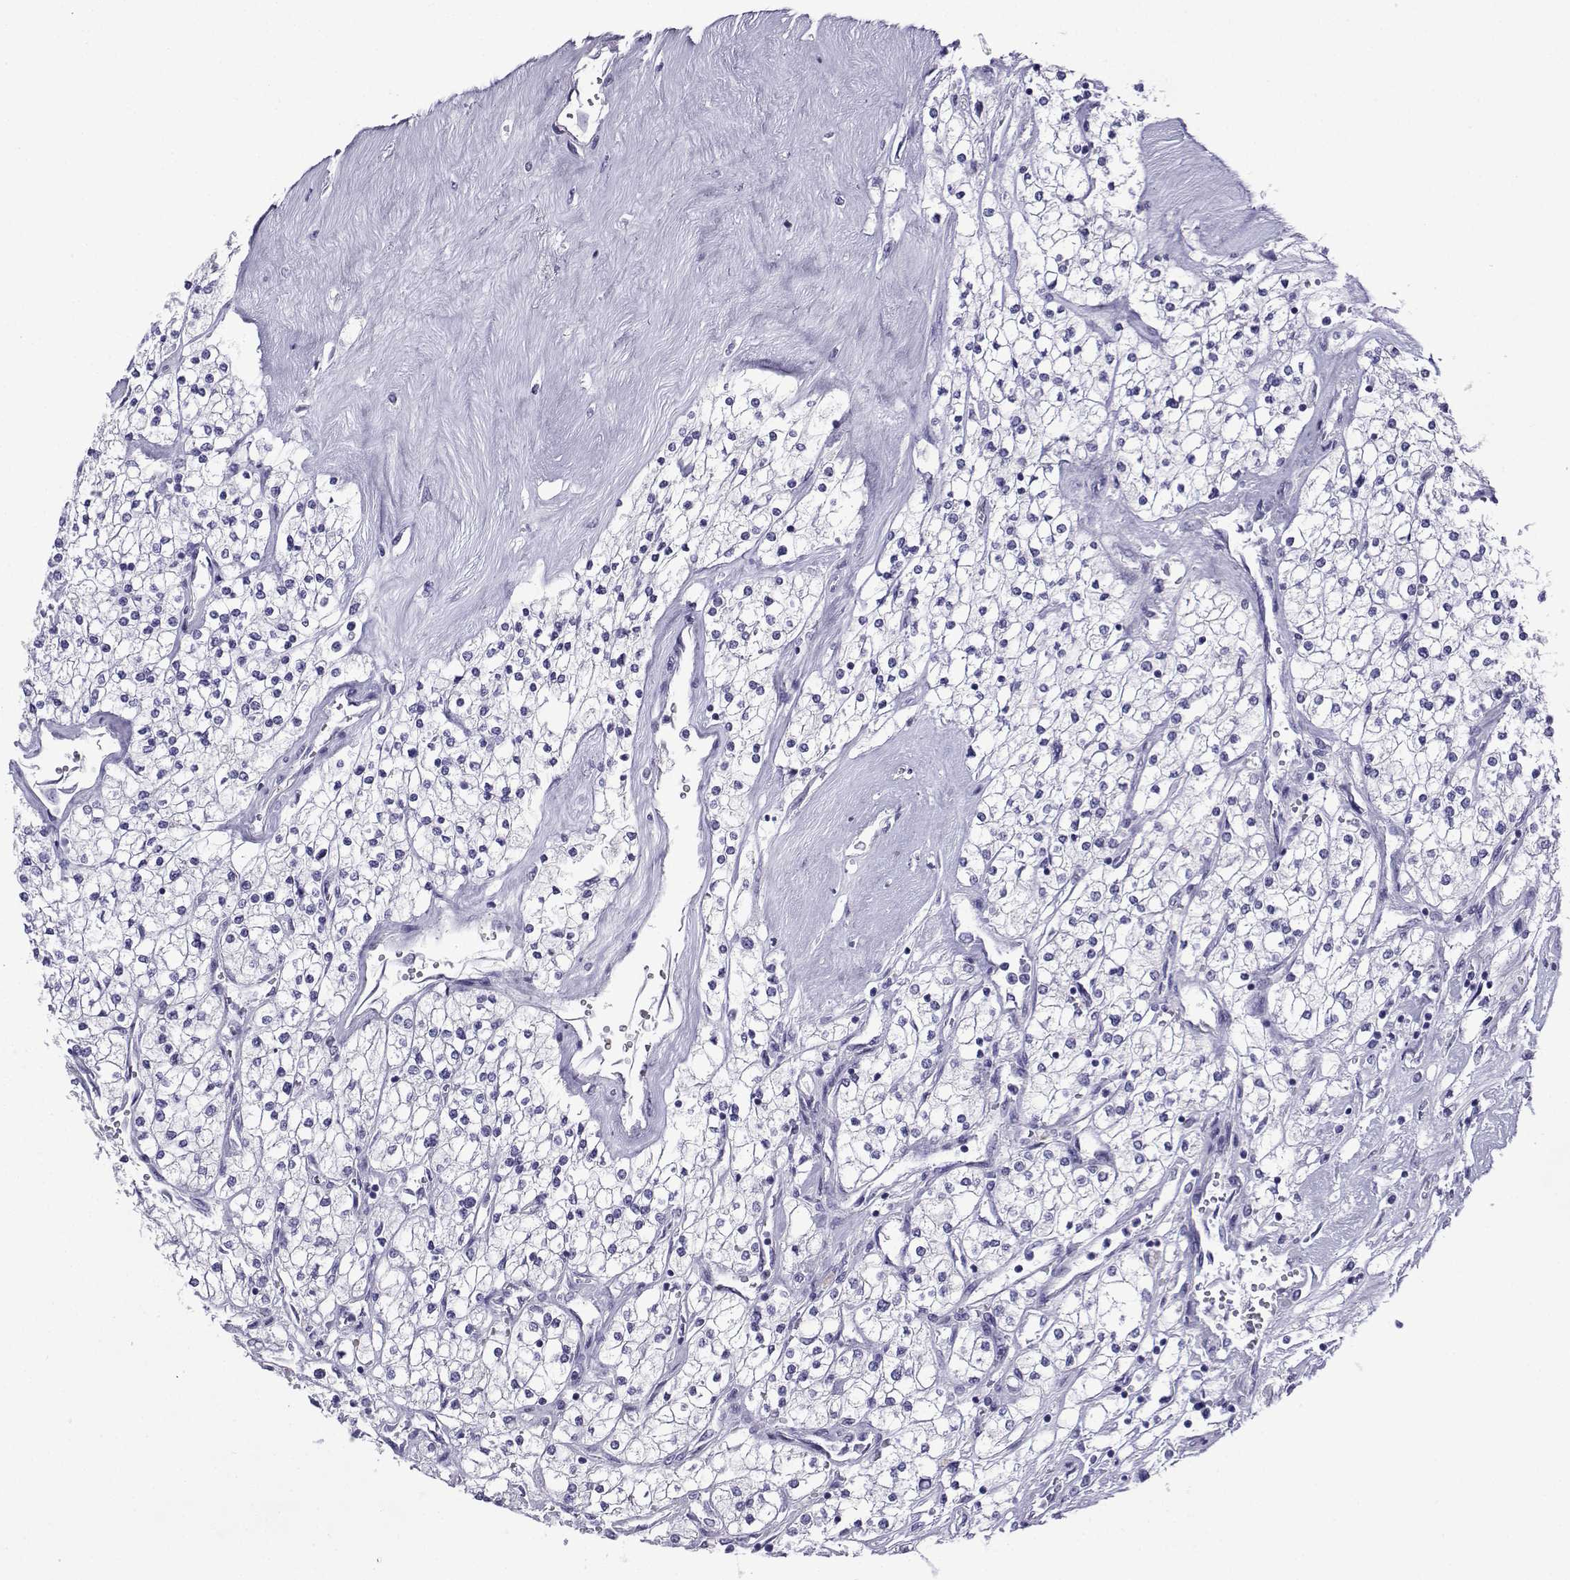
{"staining": {"intensity": "negative", "quantity": "none", "location": "none"}, "tissue": "renal cancer", "cell_type": "Tumor cells", "image_type": "cancer", "snomed": [{"axis": "morphology", "description": "Adenocarcinoma, NOS"}, {"axis": "topography", "description": "Kidney"}], "caption": "Image shows no protein expression in tumor cells of adenocarcinoma (renal) tissue.", "gene": "TRIM46", "patient": {"sex": "male", "age": 80}}